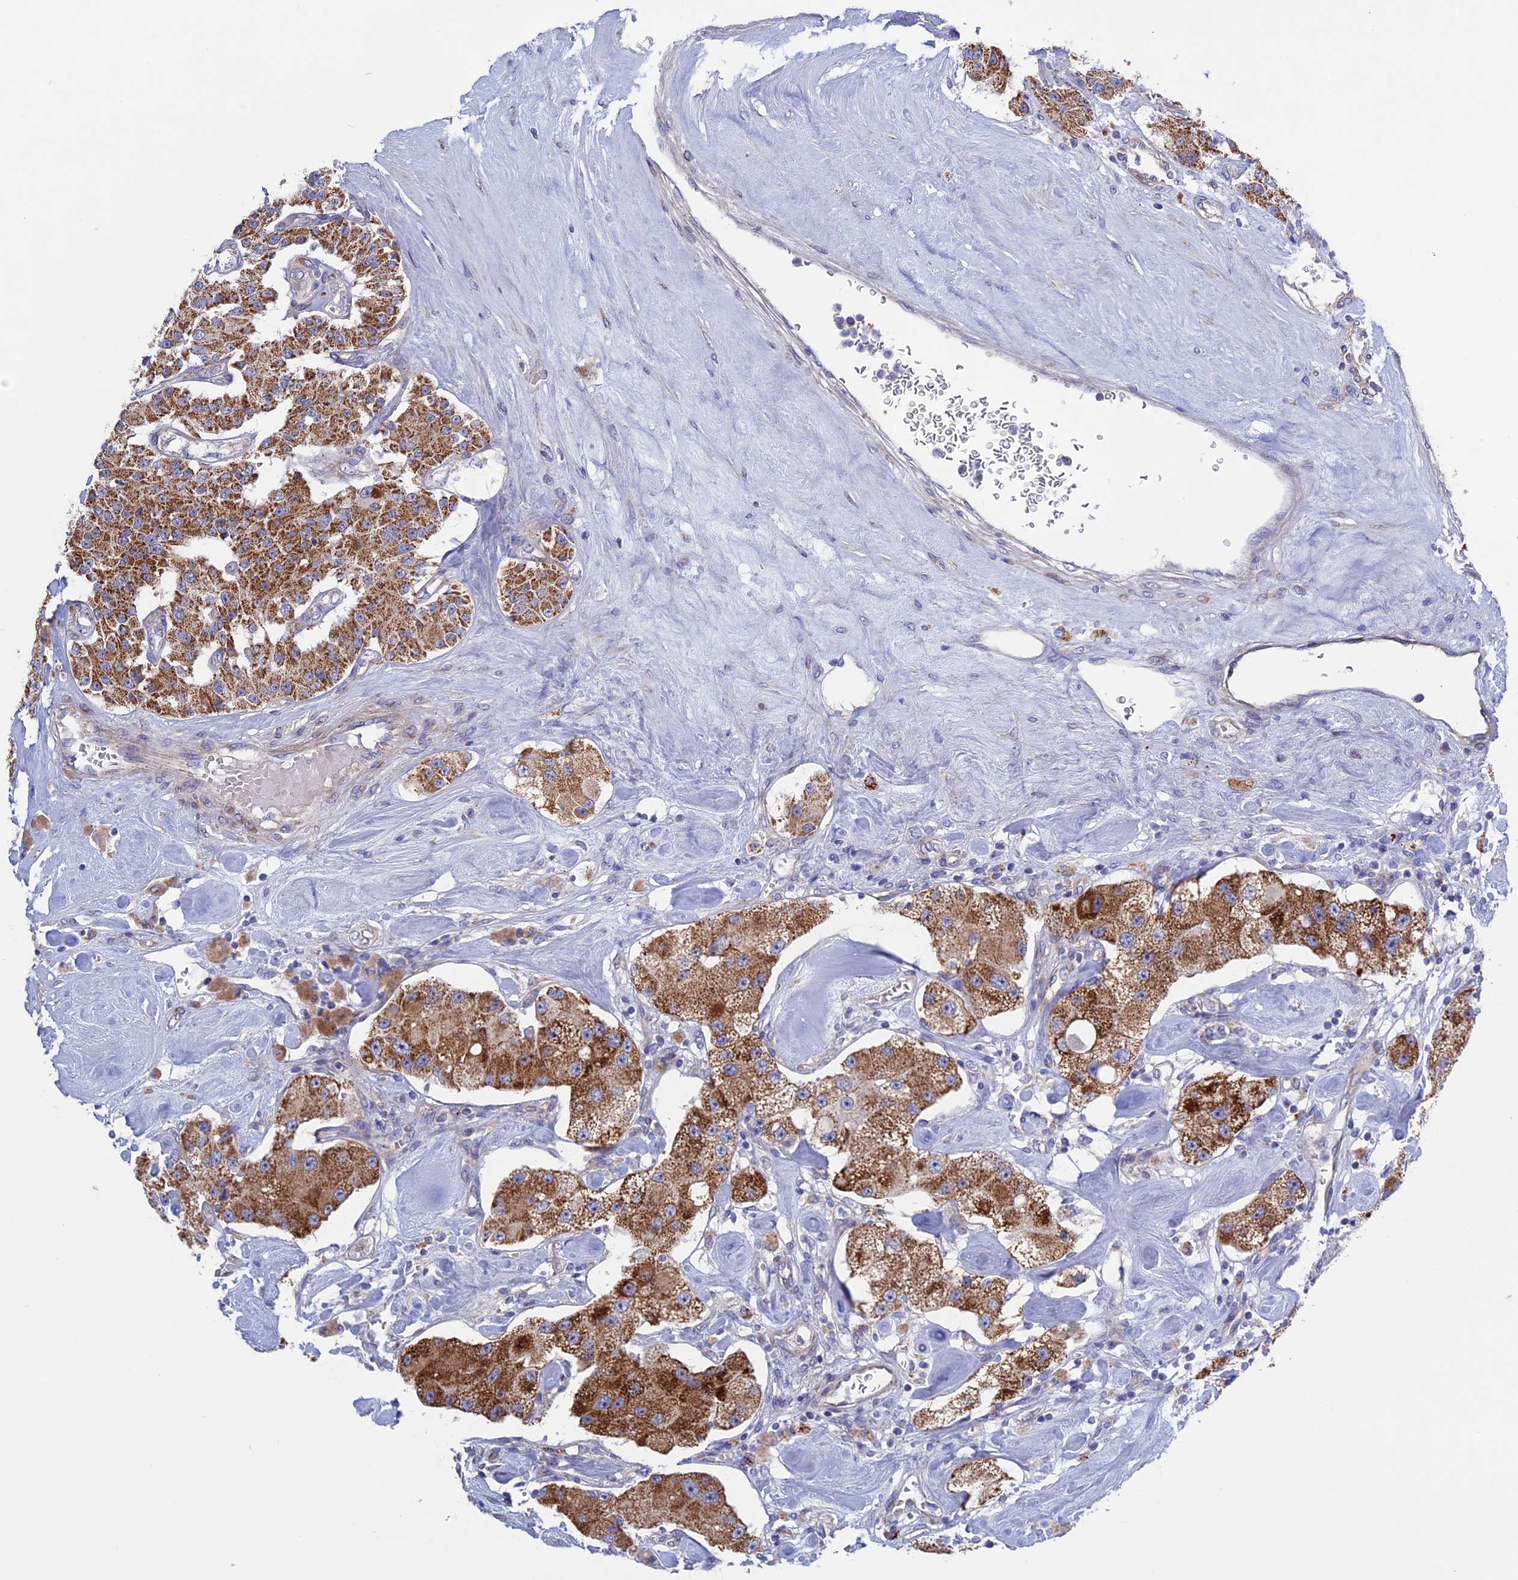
{"staining": {"intensity": "strong", "quantity": ">75%", "location": "cytoplasmic/membranous"}, "tissue": "carcinoid", "cell_type": "Tumor cells", "image_type": "cancer", "snomed": [{"axis": "morphology", "description": "Carcinoid, malignant, NOS"}, {"axis": "topography", "description": "Pancreas"}], "caption": "This photomicrograph reveals carcinoid stained with immunohistochemistry to label a protein in brown. The cytoplasmic/membranous of tumor cells show strong positivity for the protein. Nuclei are counter-stained blue.", "gene": "ETFDH", "patient": {"sex": "male", "age": 41}}